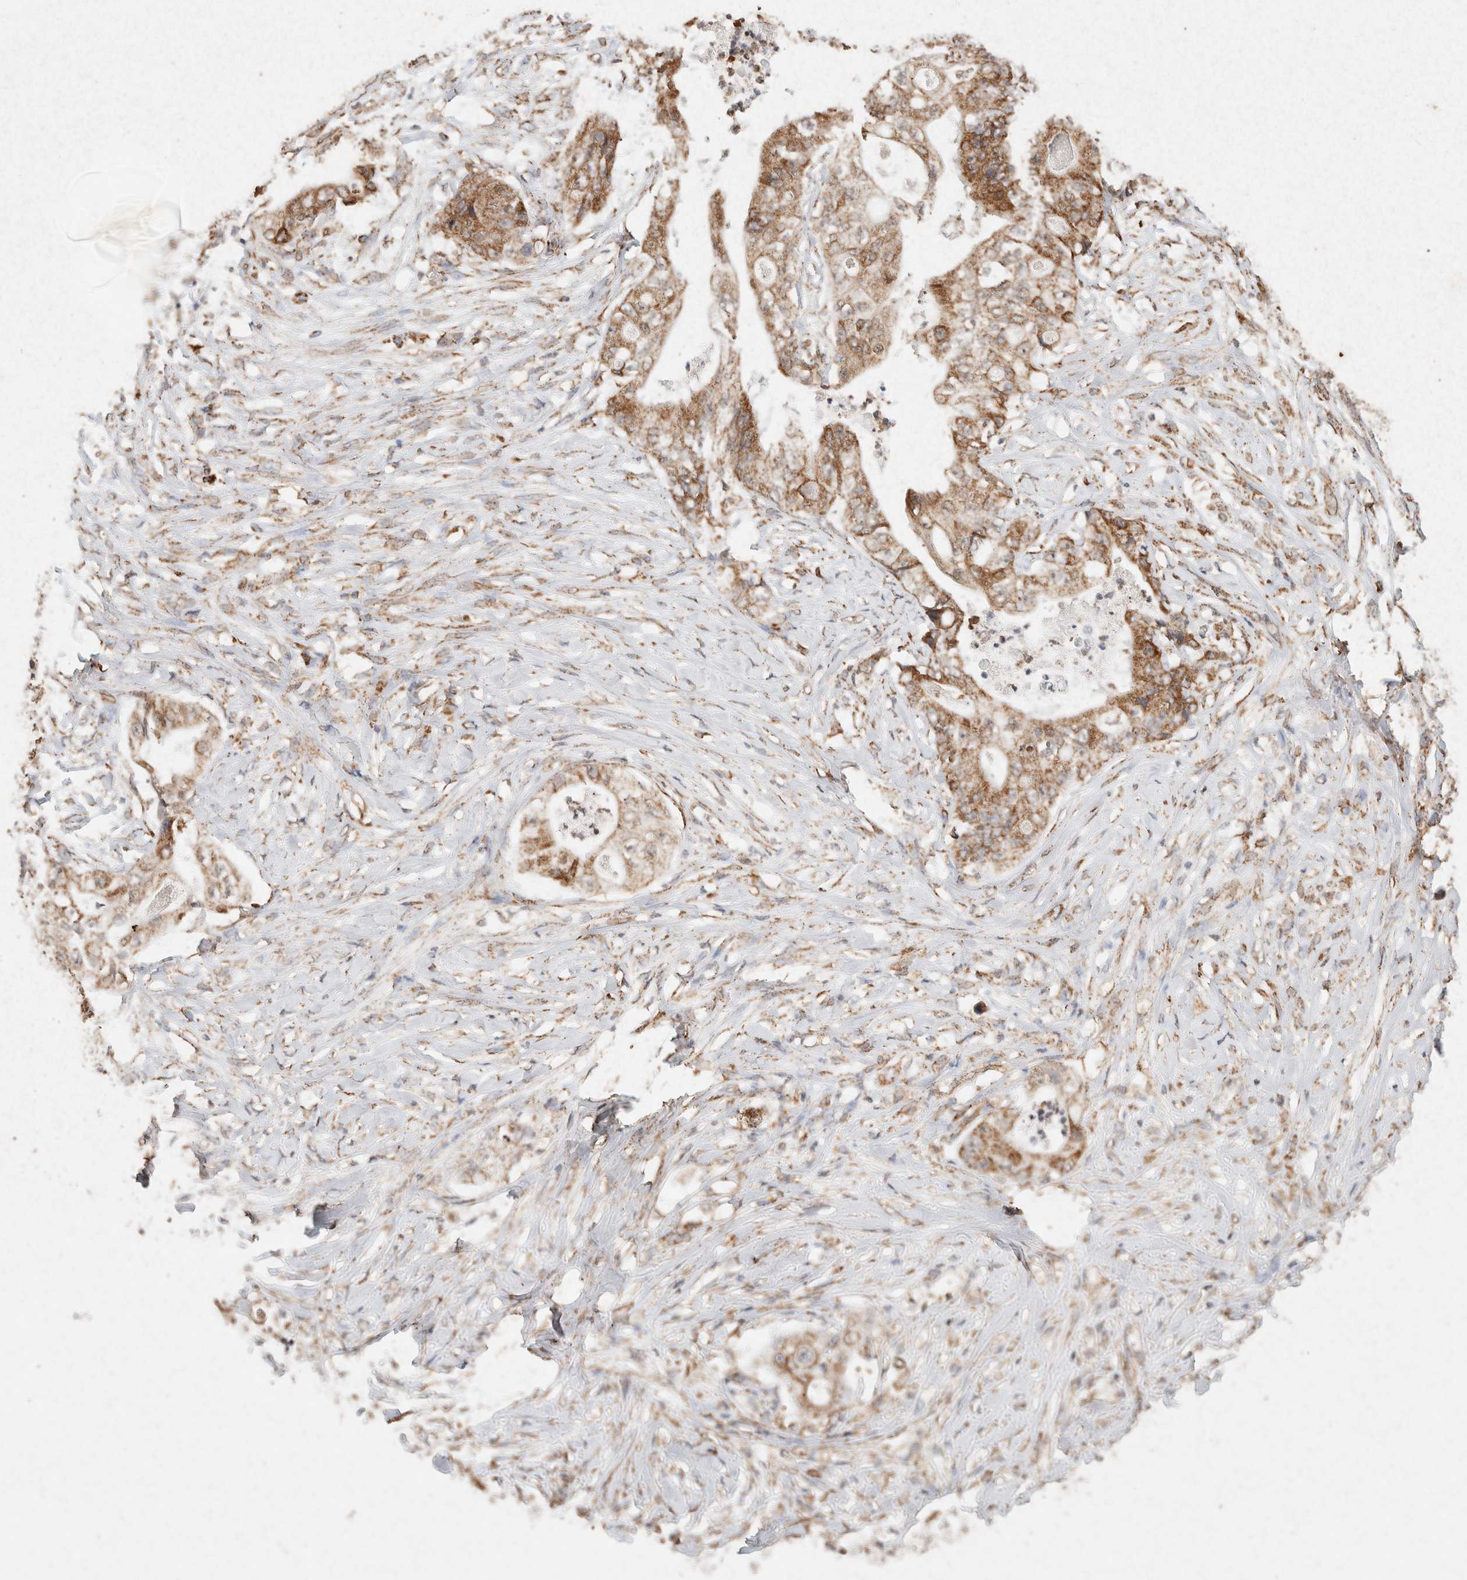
{"staining": {"intensity": "moderate", "quantity": ">75%", "location": "cytoplasmic/membranous"}, "tissue": "stomach cancer", "cell_type": "Tumor cells", "image_type": "cancer", "snomed": [{"axis": "morphology", "description": "Adenocarcinoma, NOS"}, {"axis": "topography", "description": "Stomach"}], "caption": "IHC staining of stomach adenocarcinoma, which displays medium levels of moderate cytoplasmic/membranous positivity in about >75% of tumor cells indicating moderate cytoplasmic/membranous protein staining. The staining was performed using DAB (brown) for protein detection and nuclei were counterstained in hematoxylin (blue).", "gene": "SDC2", "patient": {"sex": "female", "age": 73}}